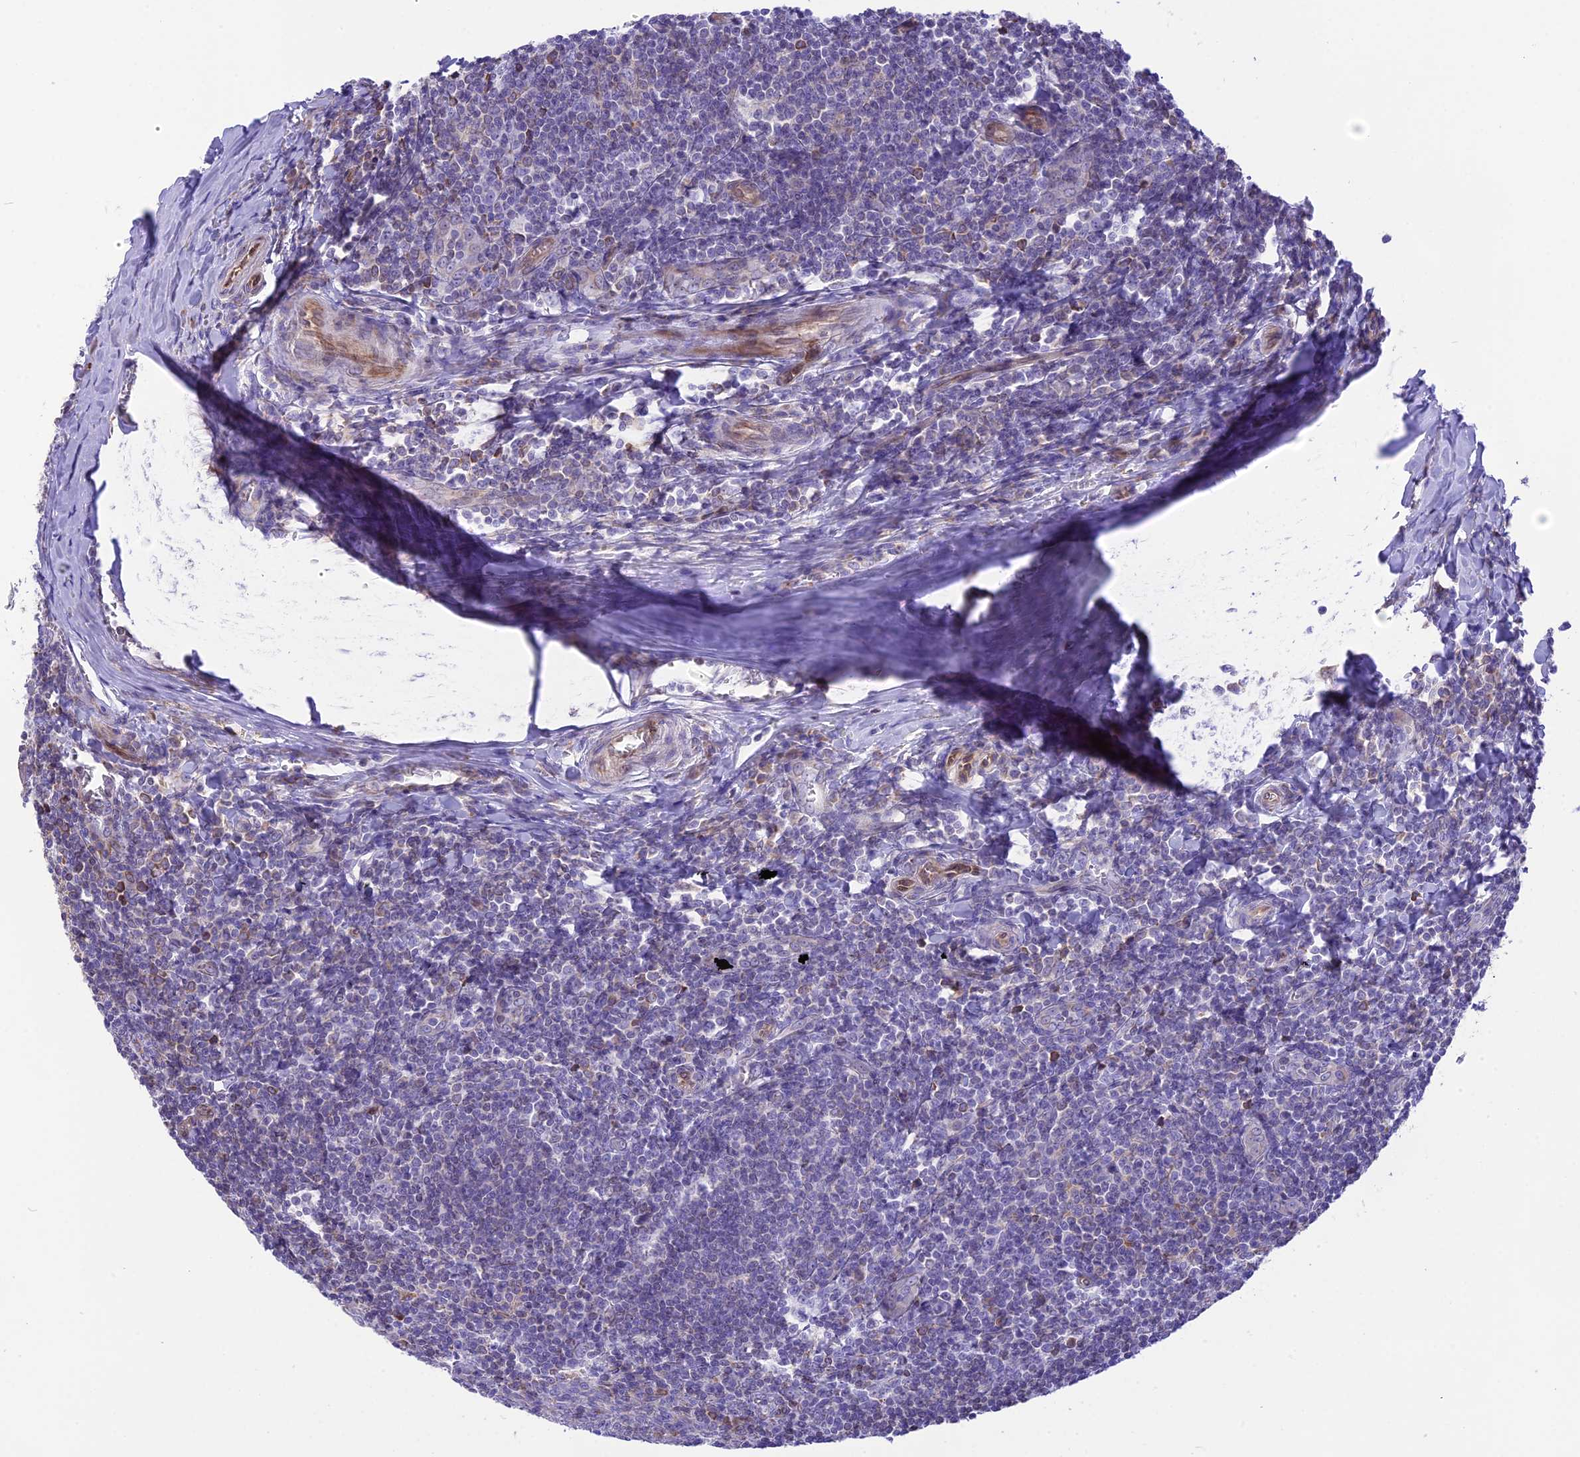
{"staining": {"intensity": "negative", "quantity": "none", "location": "none"}, "tissue": "tonsil", "cell_type": "Germinal center cells", "image_type": "normal", "snomed": [{"axis": "morphology", "description": "Normal tissue, NOS"}, {"axis": "topography", "description": "Tonsil"}], "caption": "Photomicrograph shows no significant protein expression in germinal center cells of benign tonsil.", "gene": "DOC2B", "patient": {"sex": "male", "age": 27}}